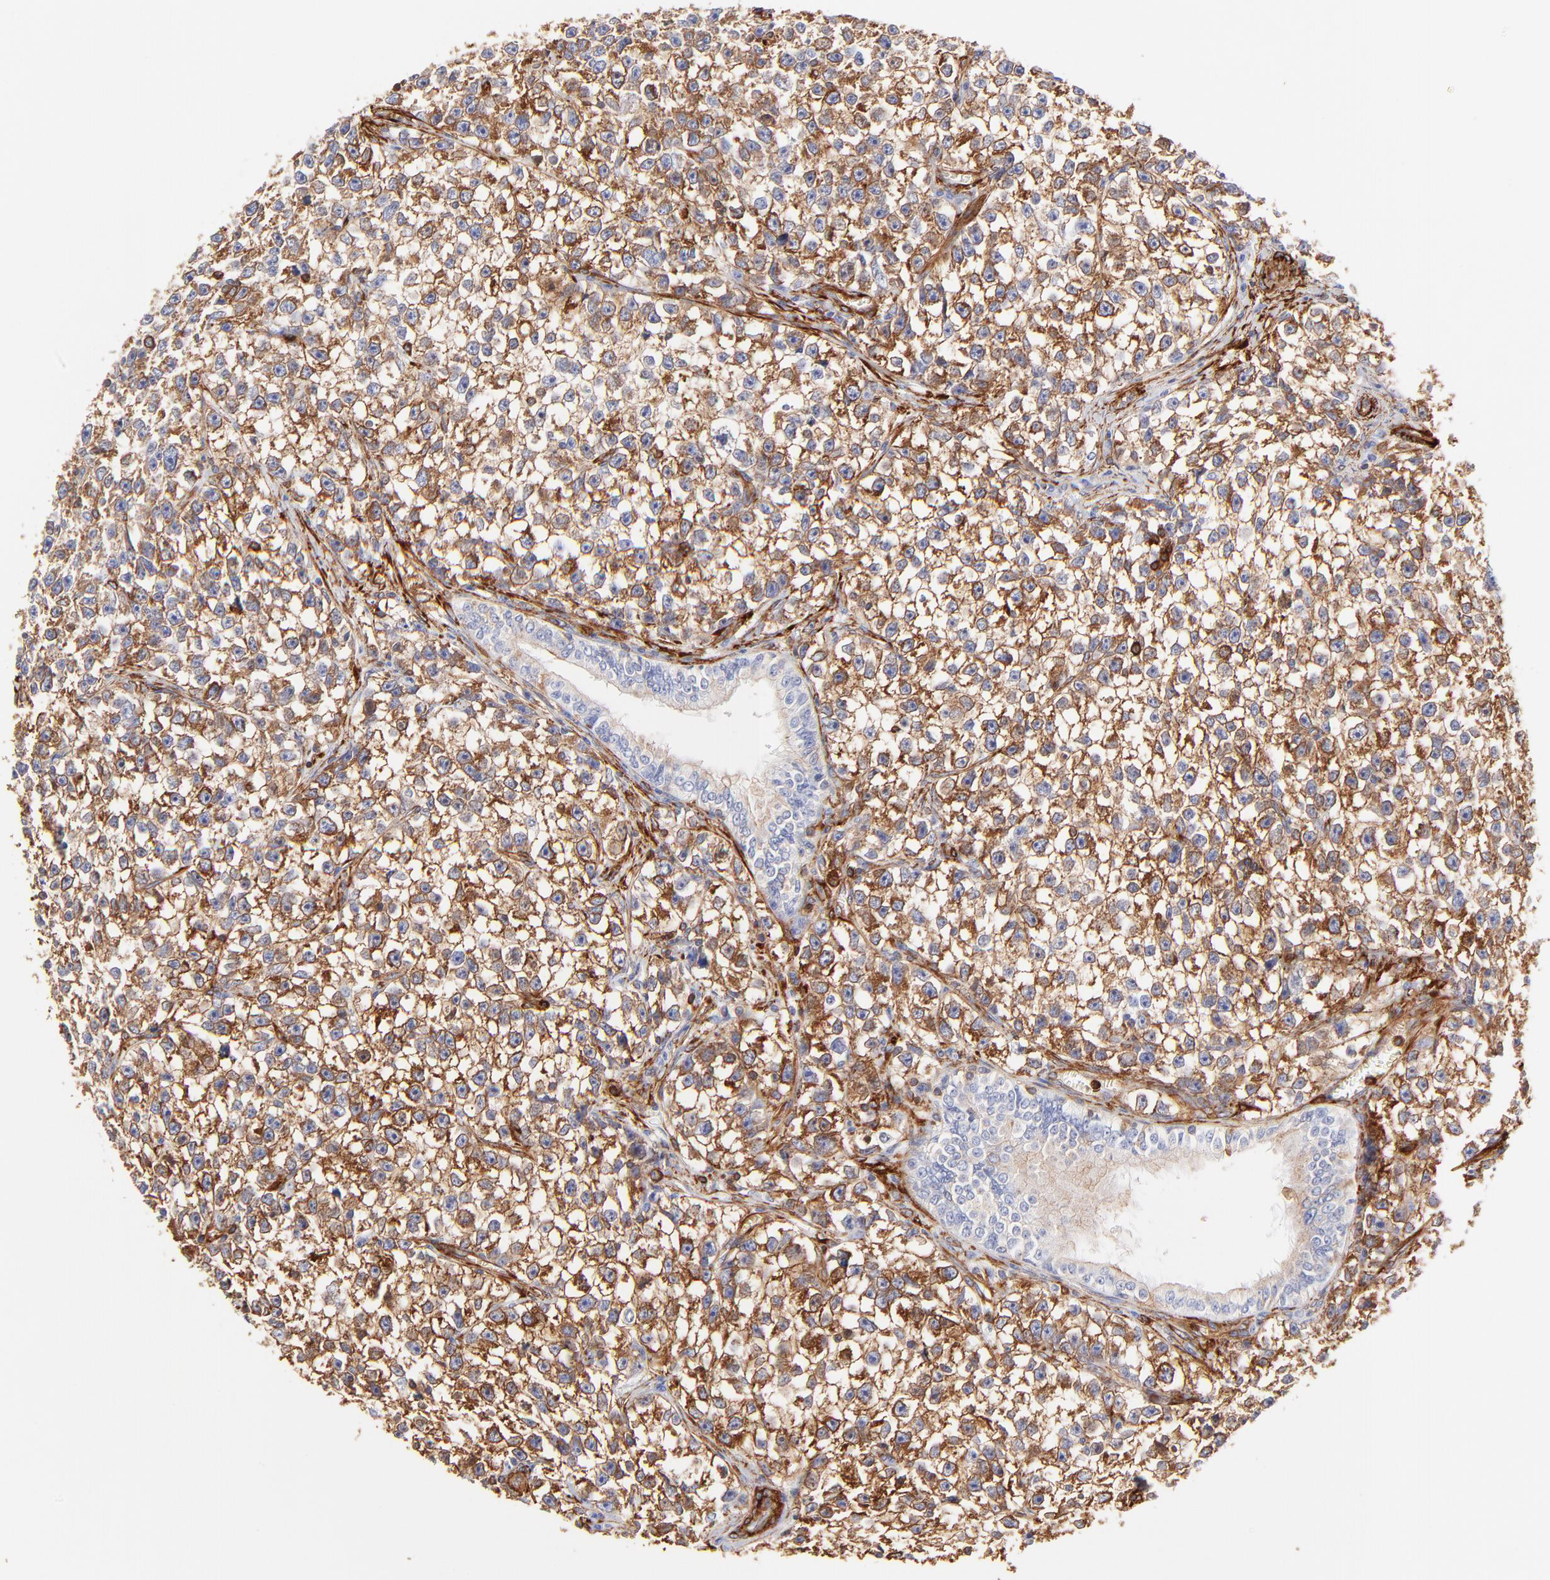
{"staining": {"intensity": "moderate", "quantity": ">75%", "location": "cytoplasmic/membranous"}, "tissue": "testis cancer", "cell_type": "Tumor cells", "image_type": "cancer", "snomed": [{"axis": "morphology", "description": "Seminoma, NOS"}, {"axis": "morphology", "description": "Carcinoma, Embryonal, NOS"}, {"axis": "topography", "description": "Testis"}], "caption": "Moderate cytoplasmic/membranous positivity for a protein is identified in approximately >75% of tumor cells of testis cancer (embryonal carcinoma) using IHC.", "gene": "FLNA", "patient": {"sex": "male", "age": 30}}